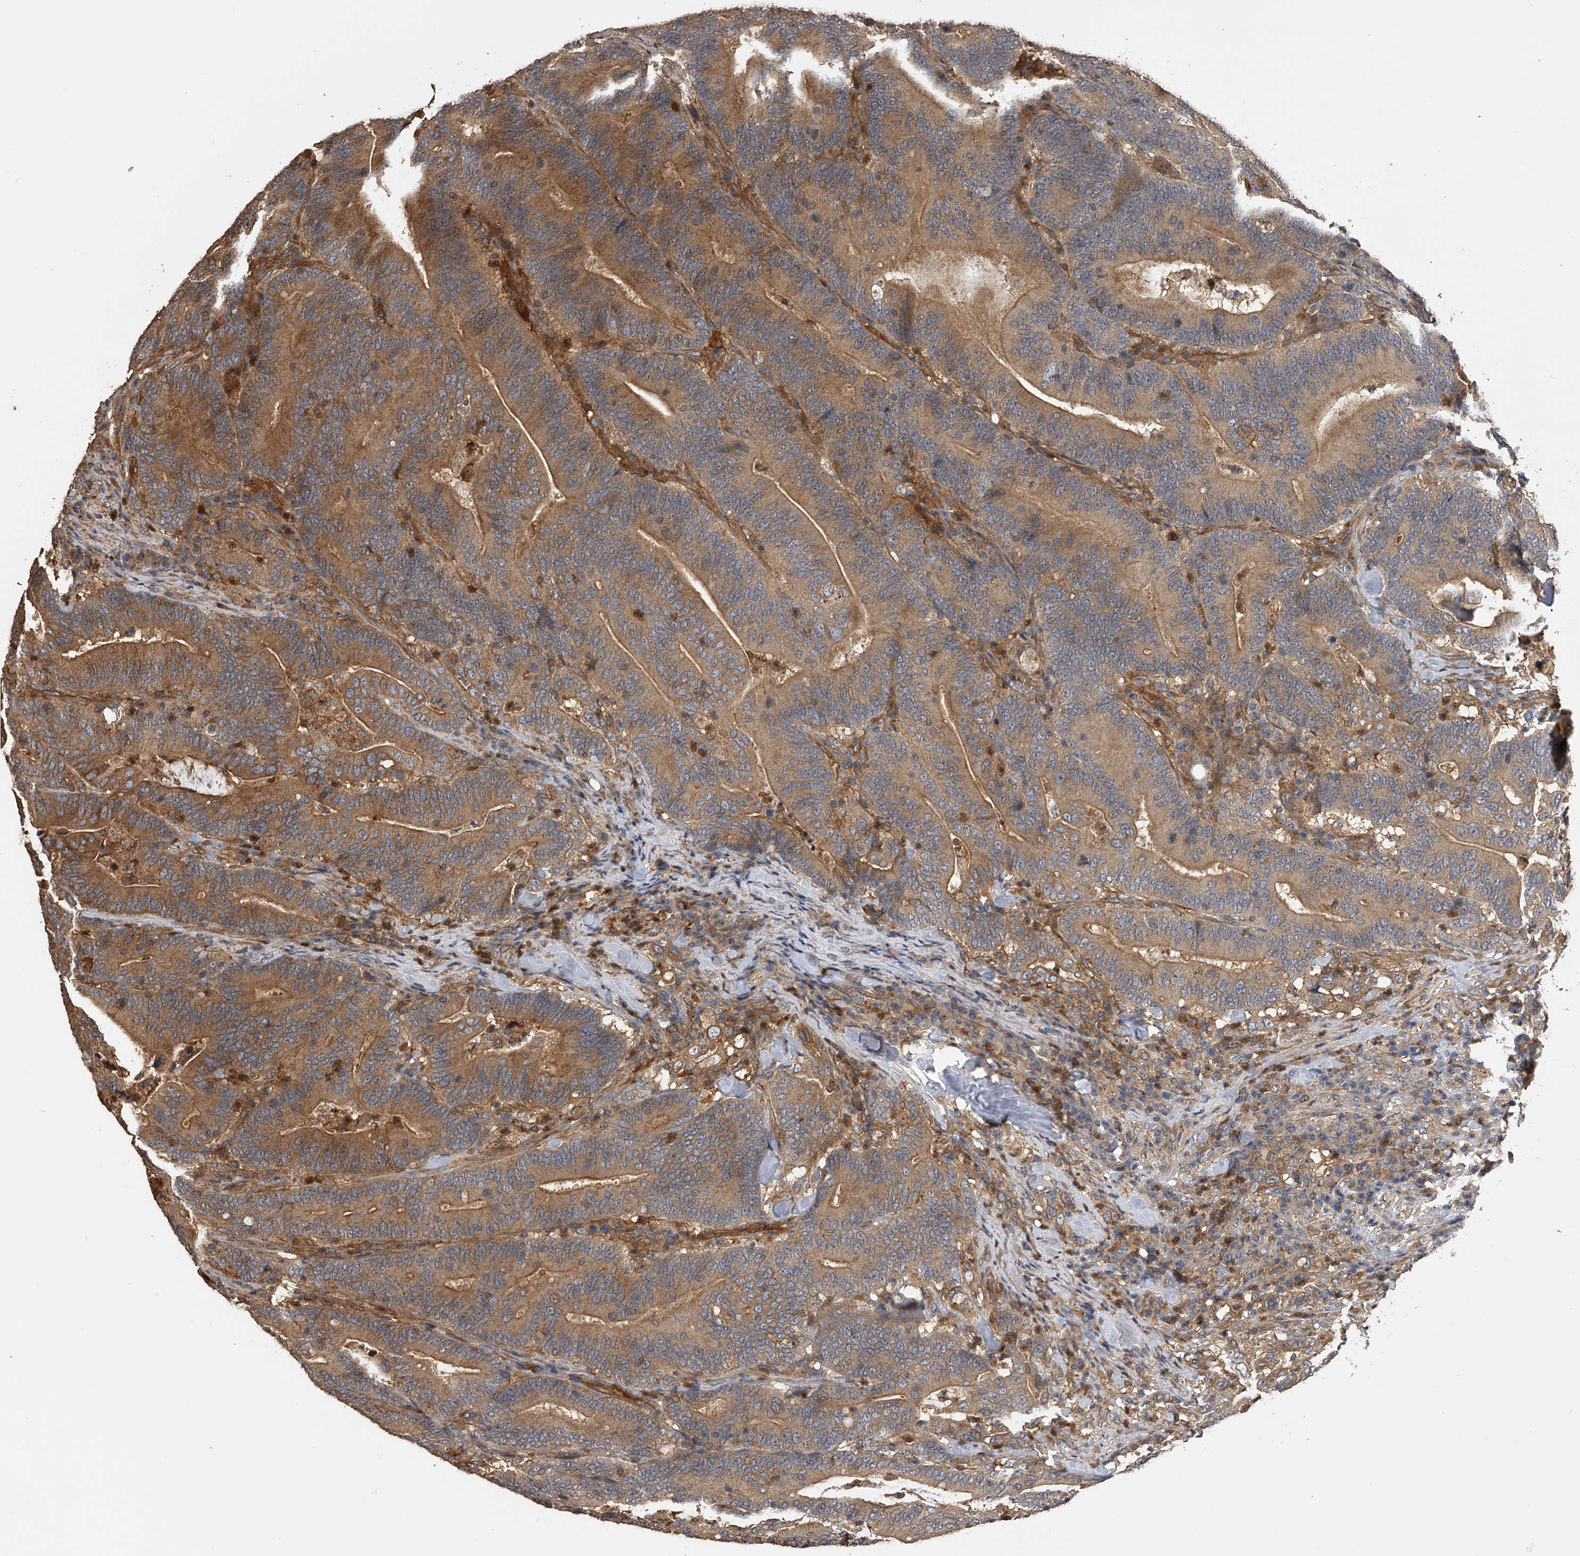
{"staining": {"intensity": "moderate", "quantity": ">75%", "location": "cytoplasmic/membranous"}, "tissue": "colorectal cancer", "cell_type": "Tumor cells", "image_type": "cancer", "snomed": [{"axis": "morphology", "description": "Adenocarcinoma, NOS"}, {"axis": "topography", "description": "Colon"}], "caption": "An image of human colorectal cancer (adenocarcinoma) stained for a protein reveals moderate cytoplasmic/membranous brown staining in tumor cells.", "gene": "PTPRA", "patient": {"sex": "female", "age": 66}}